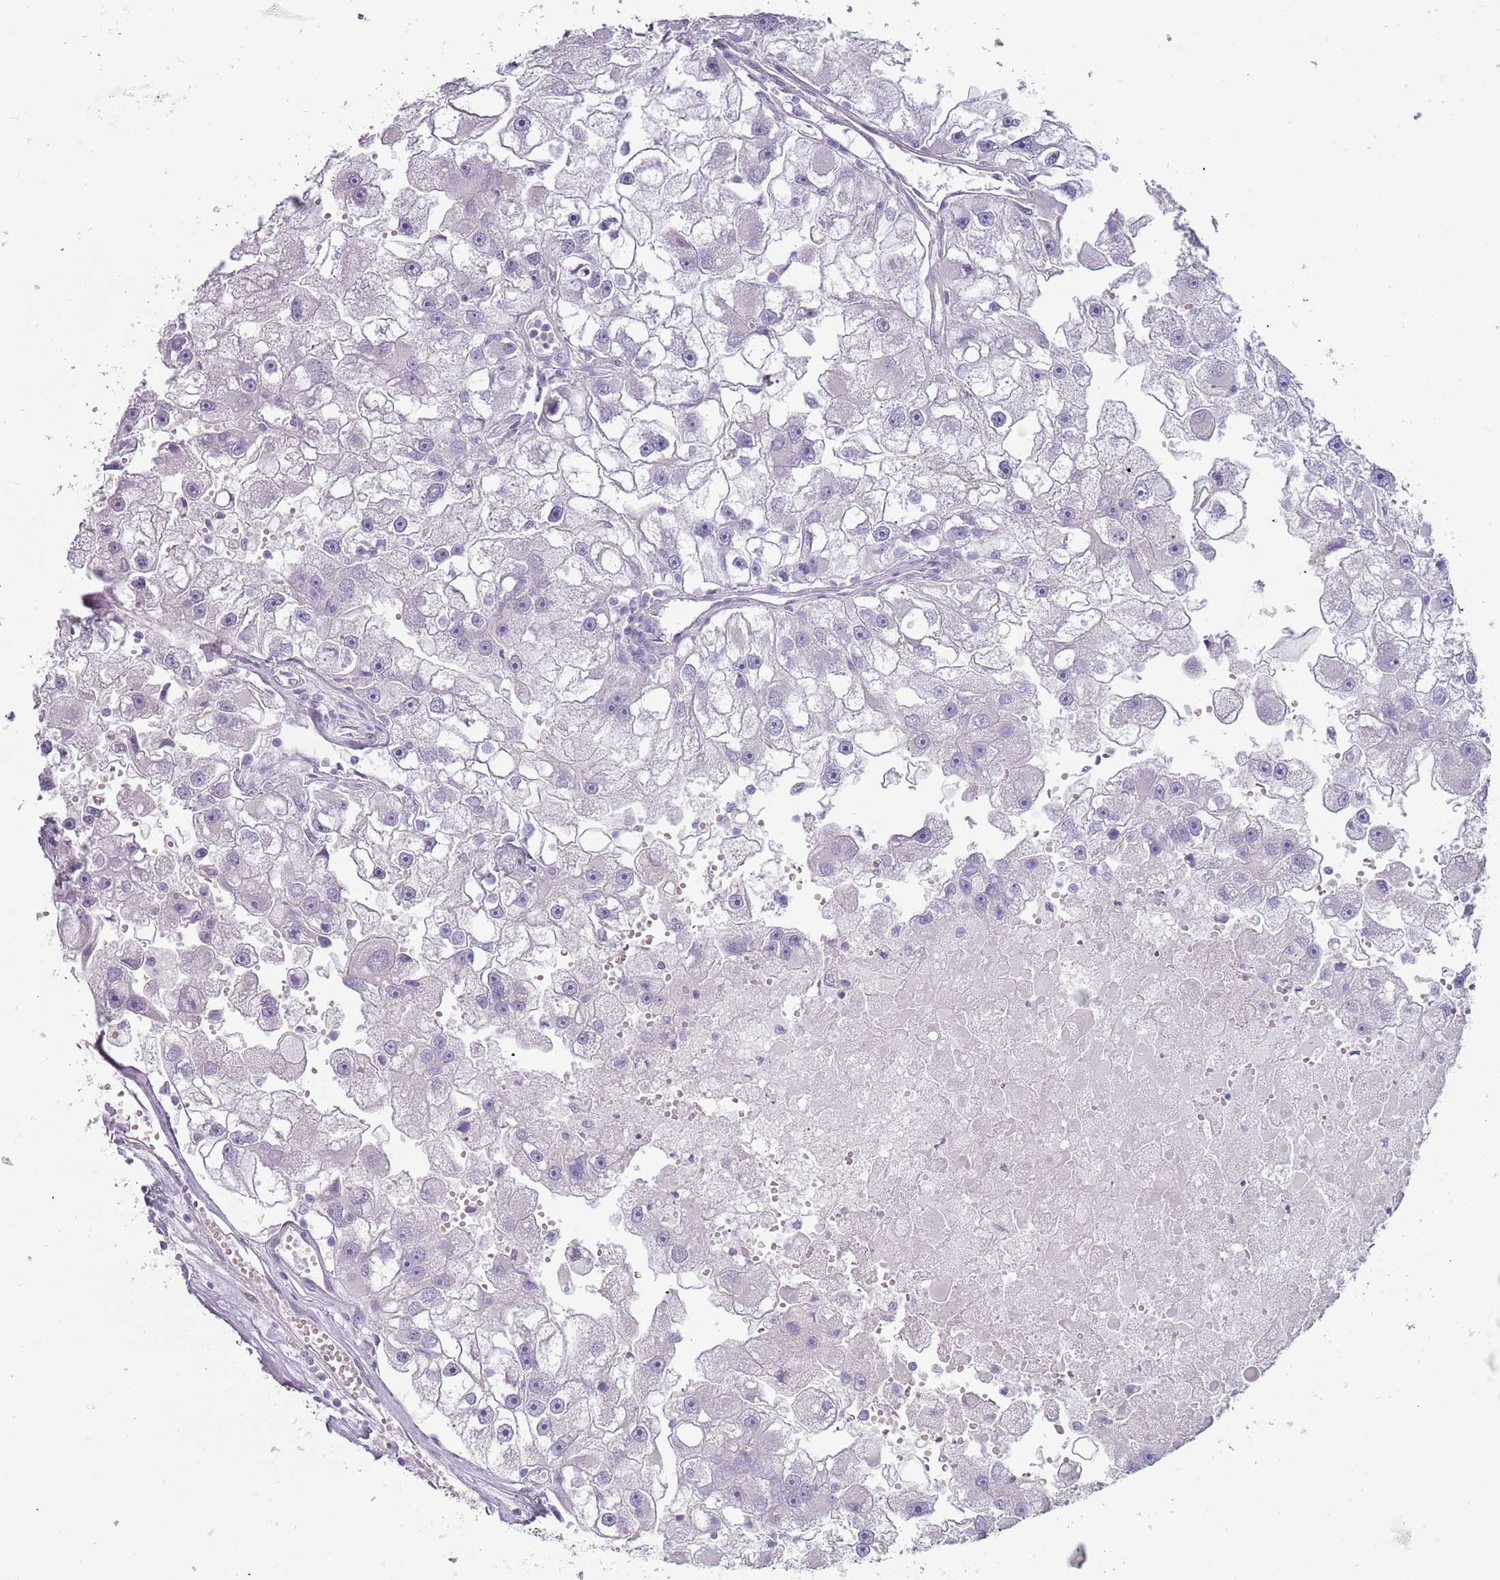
{"staining": {"intensity": "negative", "quantity": "none", "location": "none"}, "tissue": "renal cancer", "cell_type": "Tumor cells", "image_type": "cancer", "snomed": [{"axis": "morphology", "description": "Adenocarcinoma, NOS"}, {"axis": "topography", "description": "Kidney"}], "caption": "Protein analysis of renal adenocarcinoma demonstrates no significant staining in tumor cells.", "gene": "RFX2", "patient": {"sex": "male", "age": 63}}